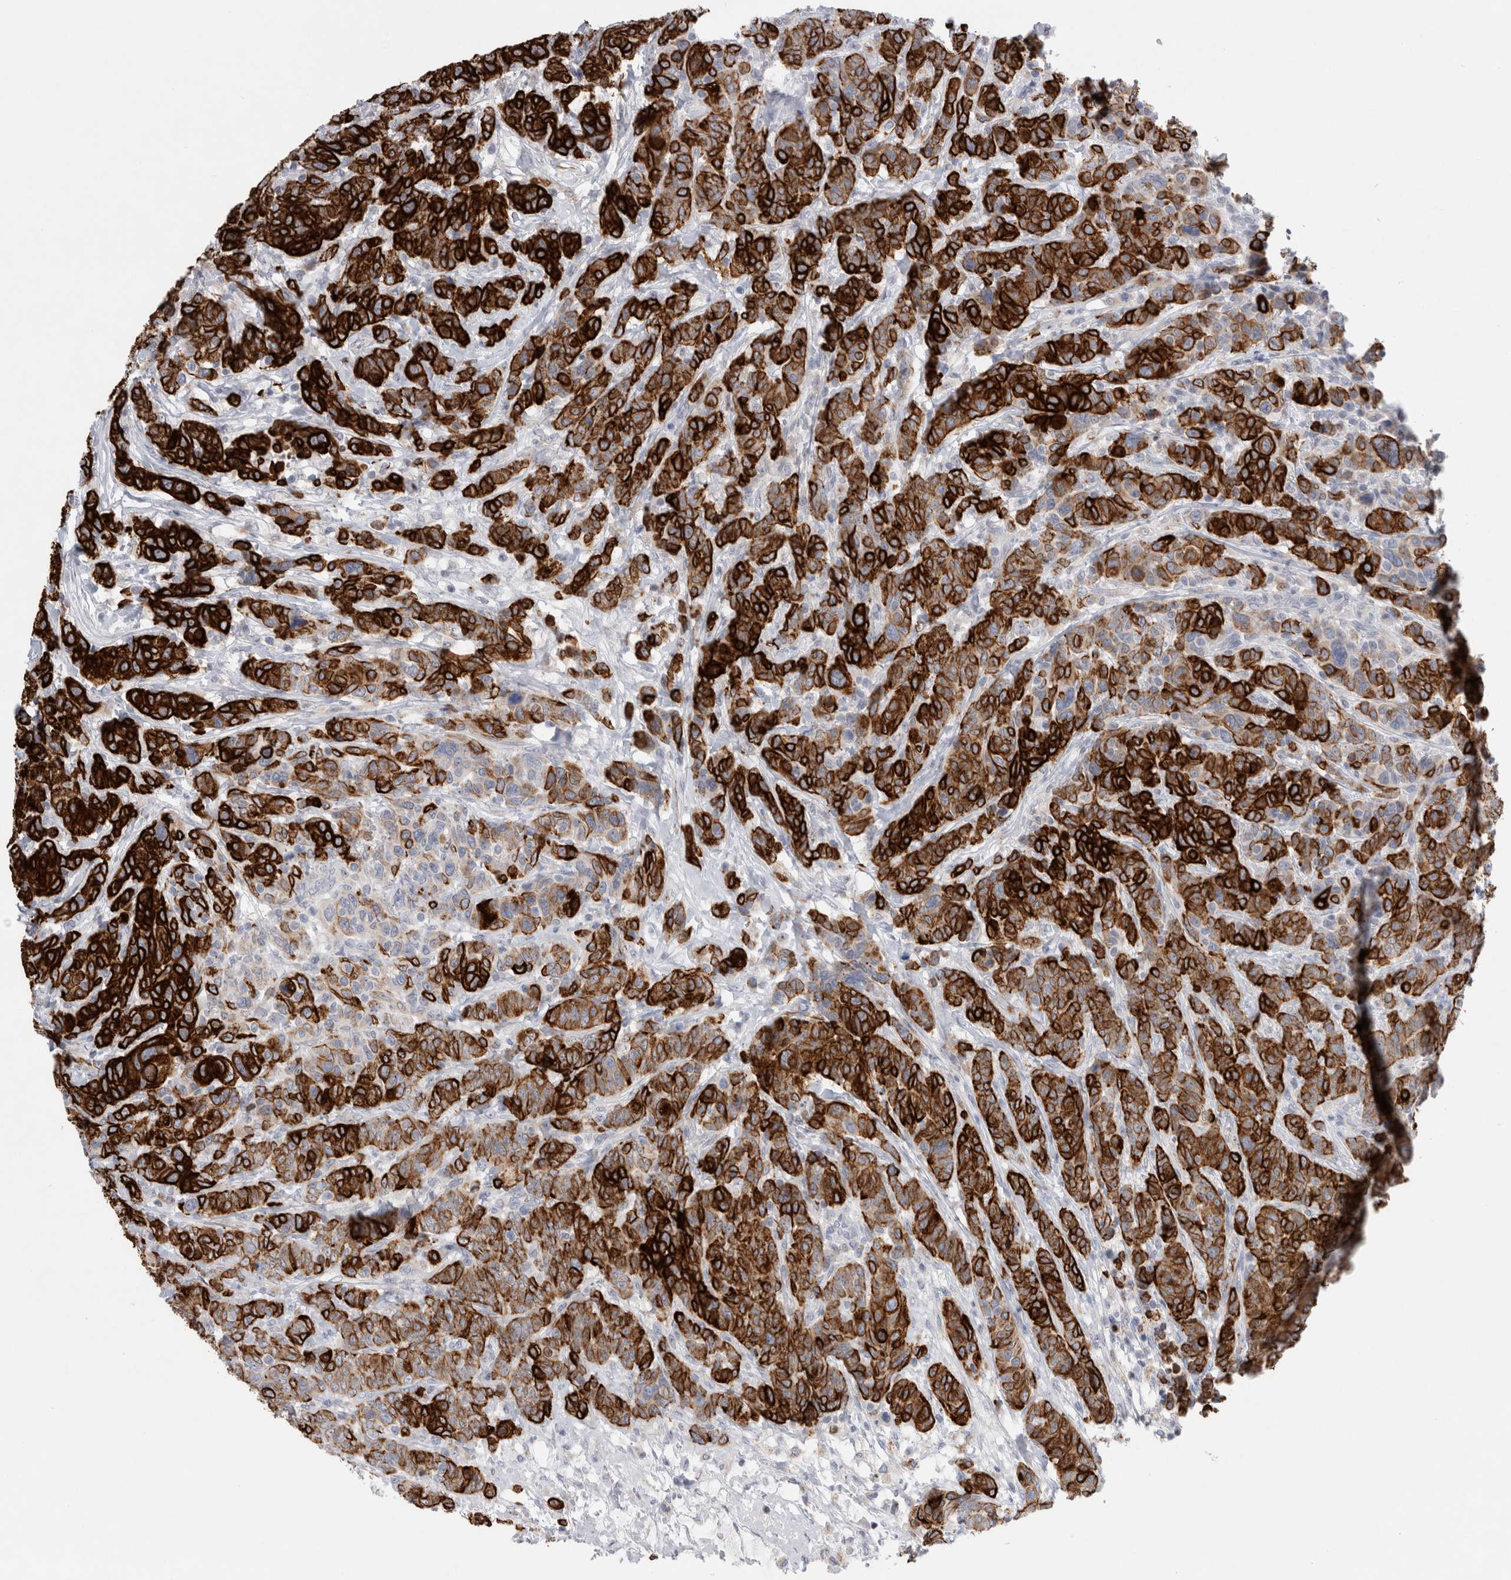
{"staining": {"intensity": "strong", "quantity": ">75%", "location": "cytoplasmic/membranous"}, "tissue": "breast cancer", "cell_type": "Tumor cells", "image_type": "cancer", "snomed": [{"axis": "morphology", "description": "Duct carcinoma"}, {"axis": "topography", "description": "Breast"}], "caption": "A histopathology image of invasive ductal carcinoma (breast) stained for a protein exhibits strong cytoplasmic/membranous brown staining in tumor cells.", "gene": "GAA", "patient": {"sex": "female", "age": 37}}